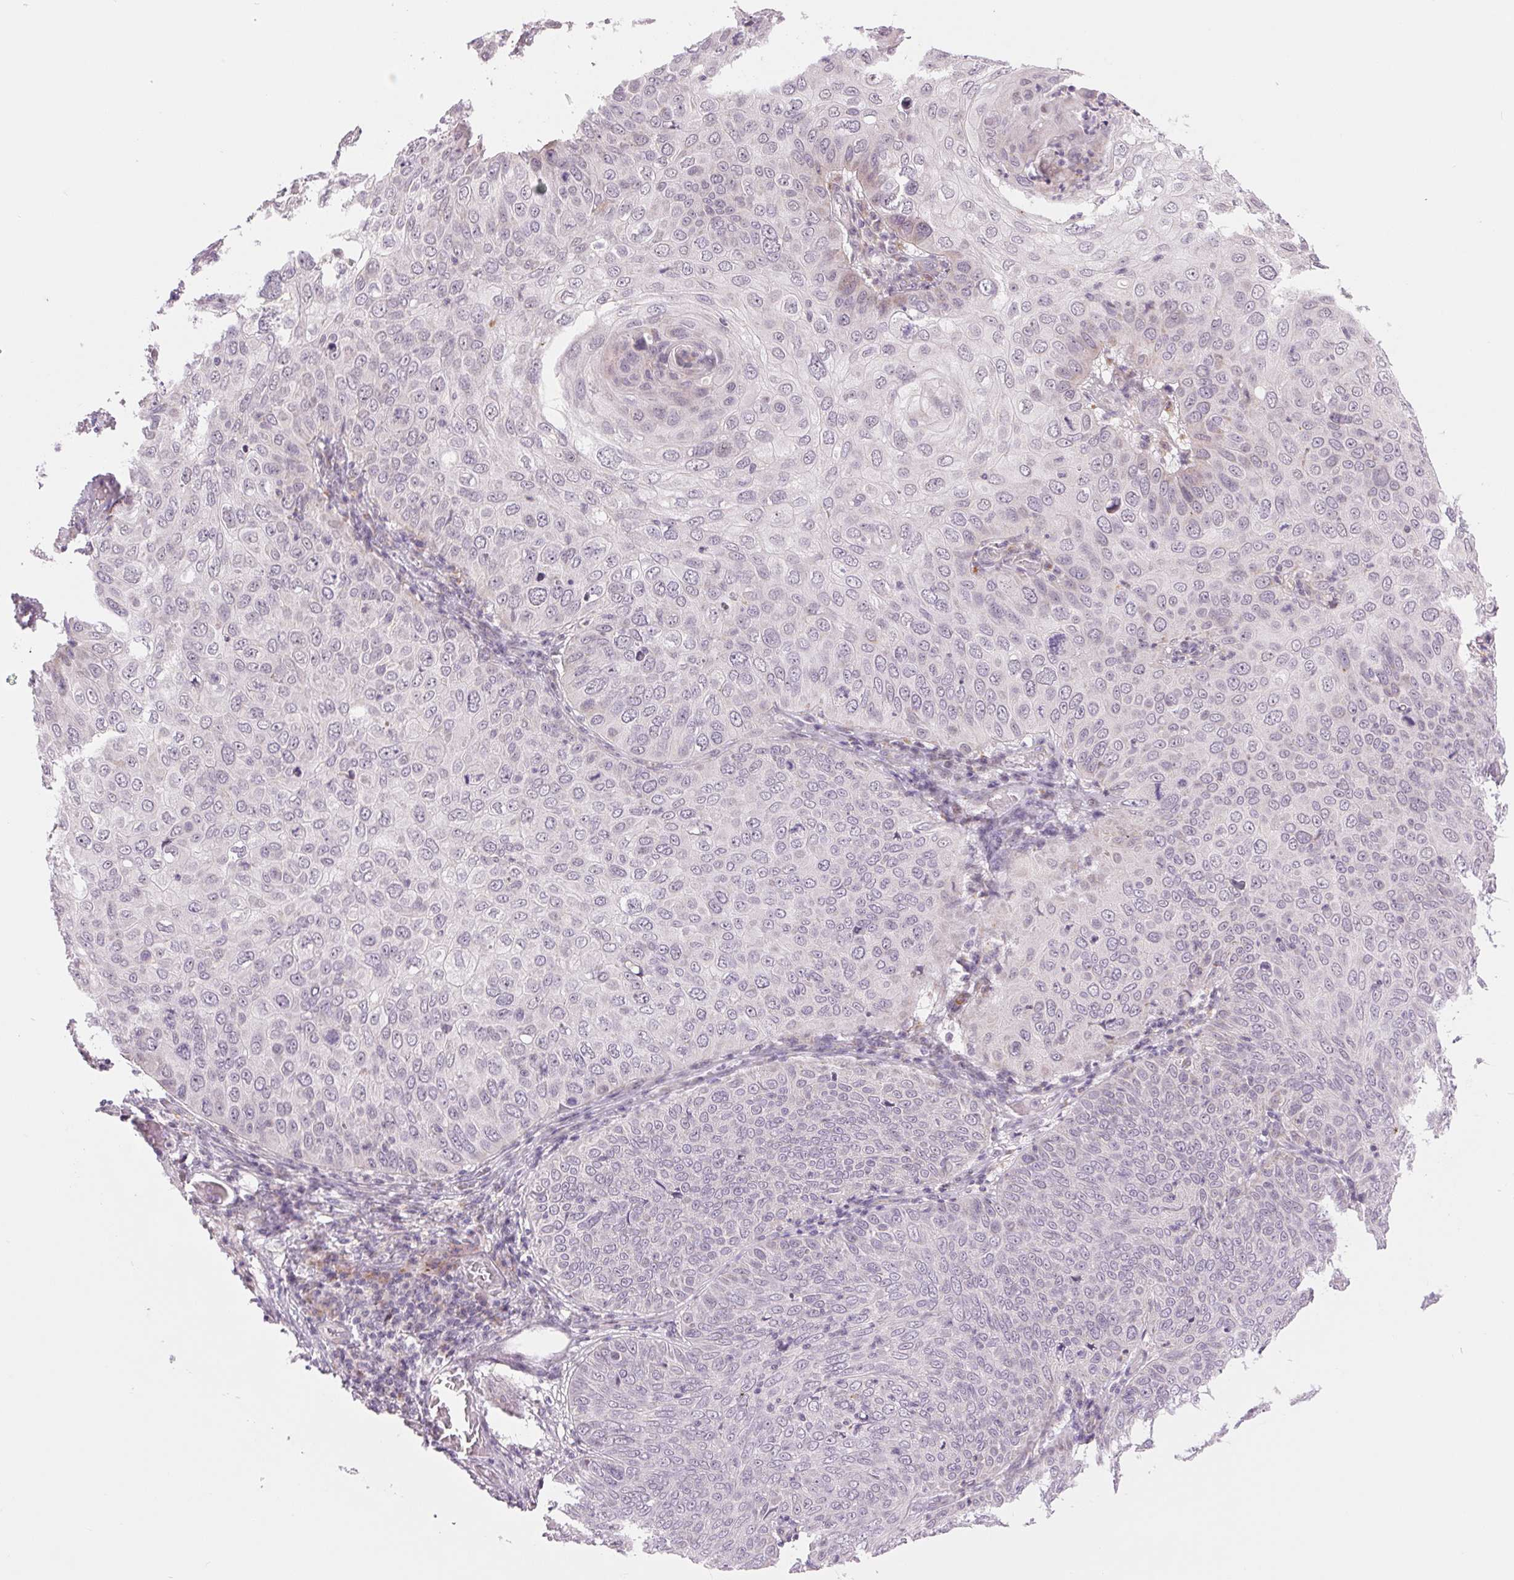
{"staining": {"intensity": "negative", "quantity": "none", "location": "none"}, "tissue": "skin cancer", "cell_type": "Tumor cells", "image_type": "cancer", "snomed": [{"axis": "morphology", "description": "Squamous cell carcinoma, NOS"}, {"axis": "topography", "description": "Skin"}], "caption": "Immunohistochemical staining of skin cancer (squamous cell carcinoma) shows no significant positivity in tumor cells.", "gene": "ARHGAP32", "patient": {"sex": "male", "age": 87}}